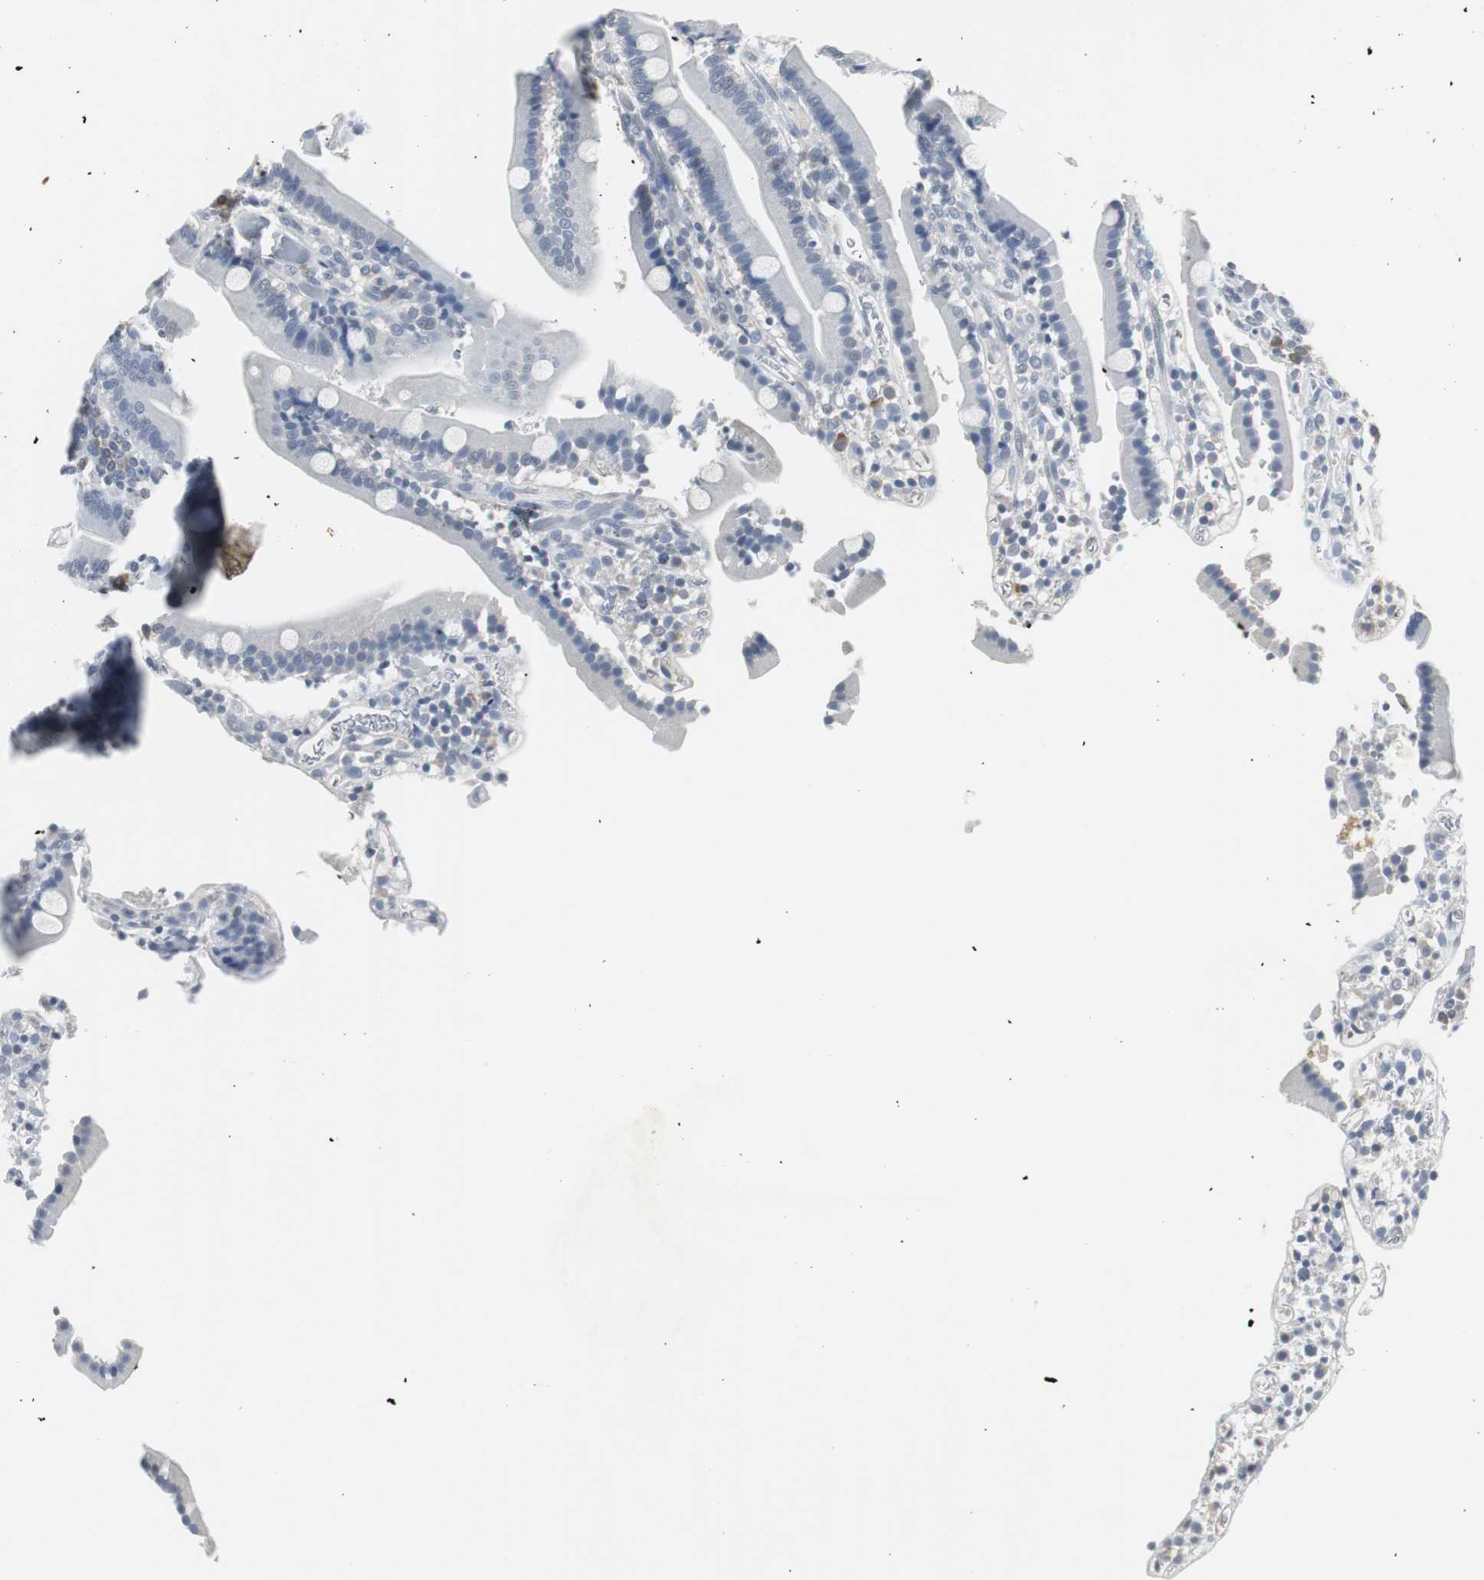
{"staining": {"intensity": "negative", "quantity": "none", "location": "none"}, "tissue": "duodenum", "cell_type": "Glandular cells", "image_type": "normal", "snomed": [{"axis": "morphology", "description": "Normal tissue, NOS"}, {"axis": "topography", "description": "Duodenum"}], "caption": "Immunohistochemistry (IHC) photomicrograph of unremarkable duodenum: human duodenum stained with DAB exhibits no significant protein expression in glandular cells. The staining was performed using DAB (3,3'-diaminobenzidine) to visualize the protein expression in brown, while the nuclei were stained in blue with hematoxylin (Magnification: 20x).", "gene": "PI15", "patient": {"sex": "female", "age": 53}}